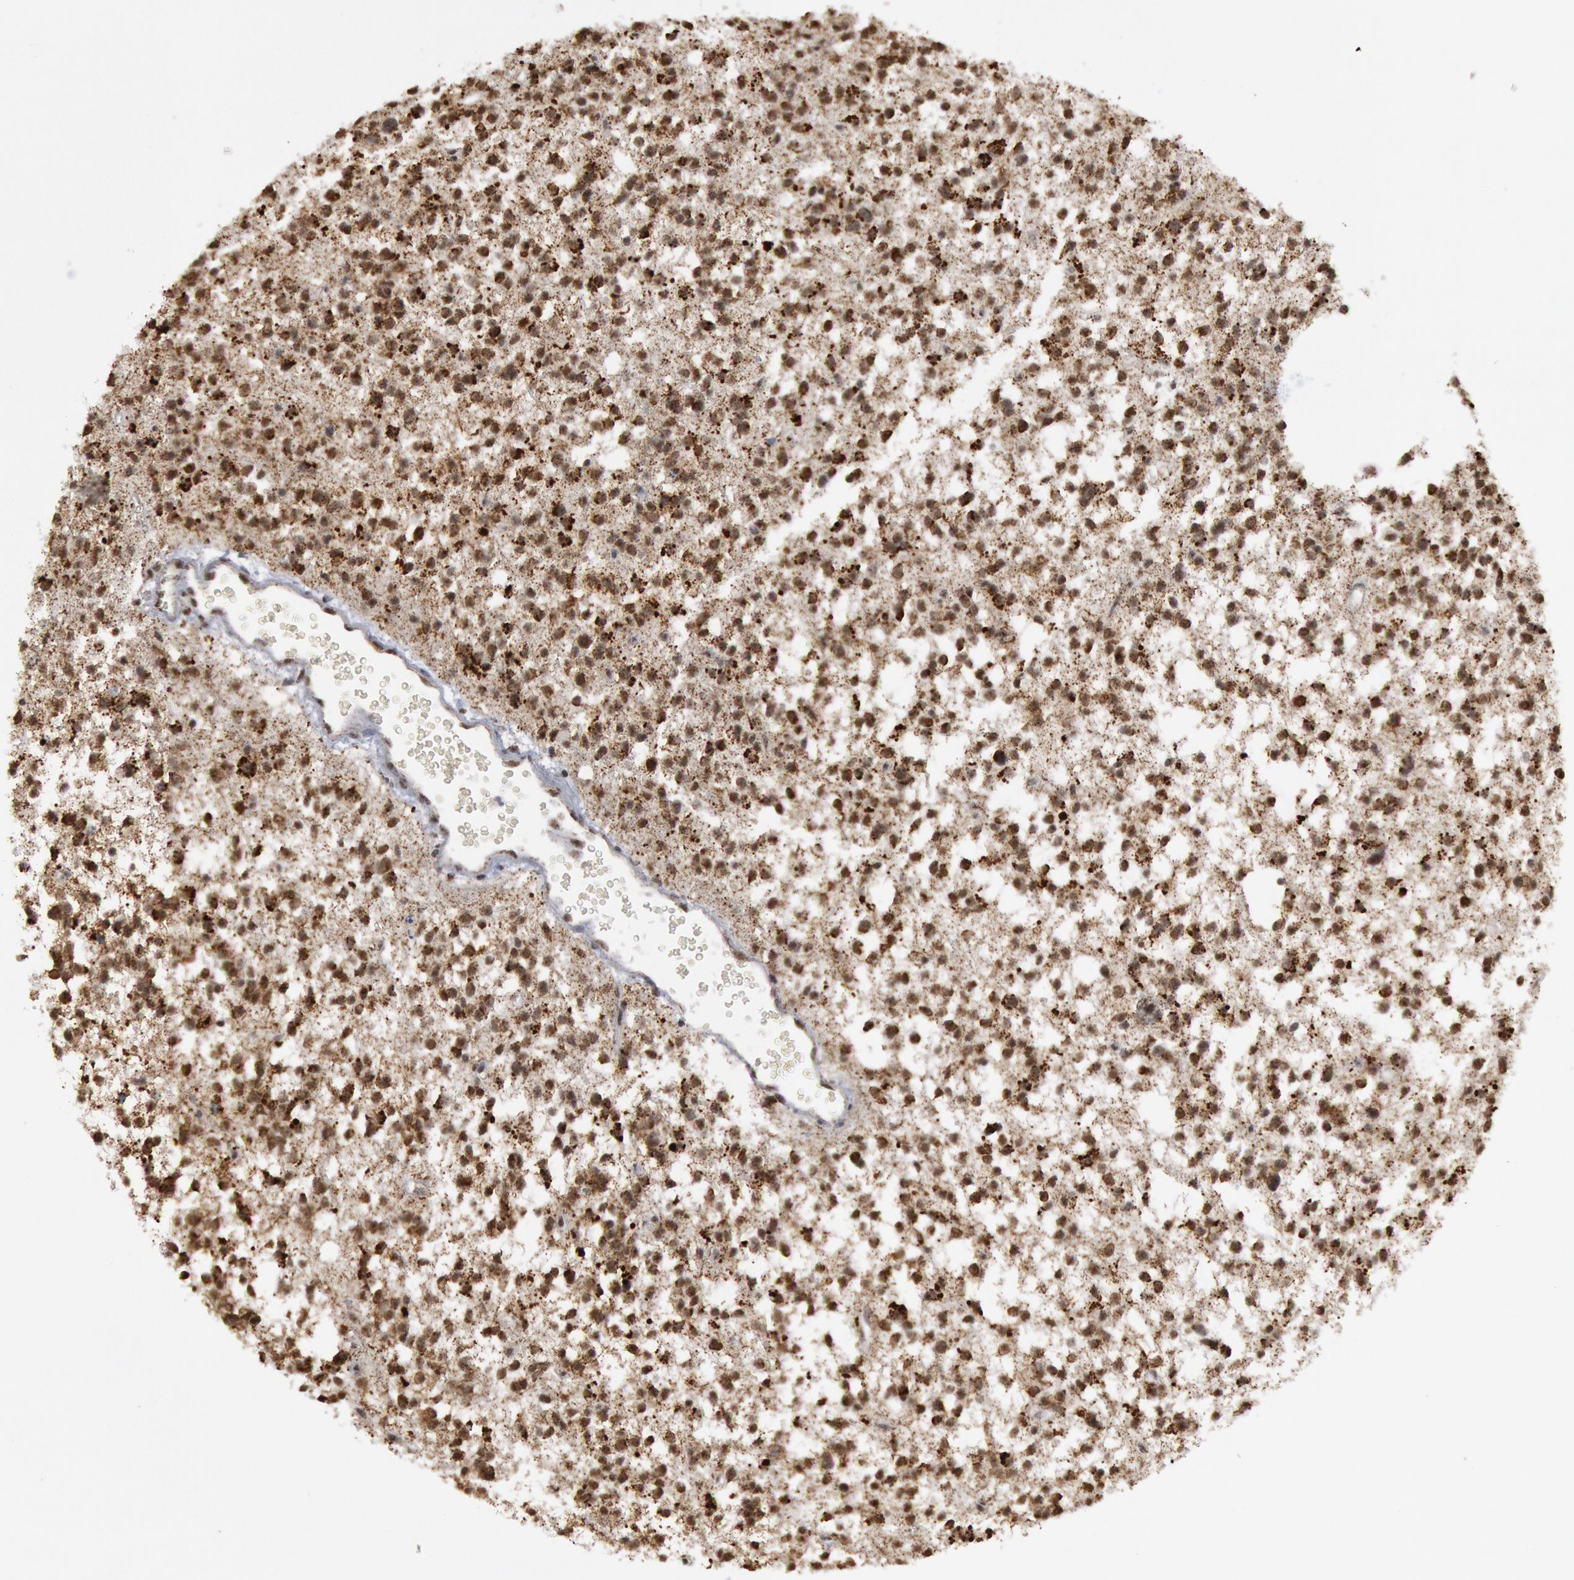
{"staining": {"intensity": "moderate", "quantity": "25%-75%", "location": "cytoplasmic/membranous,nuclear"}, "tissue": "glioma", "cell_type": "Tumor cells", "image_type": "cancer", "snomed": [{"axis": "morphology", "description": "Glioma, malignant, Low grade"}, {"axis": "topography", "description": "Brain"}], "caption": "Malignant glioma (low-grade) stained for a protein reveals moderate cytoplasmic/membranous and nuclear positivity in tumor cells.", "gene": "CASP9", "patient": {"sex": "female", "age": 36}}